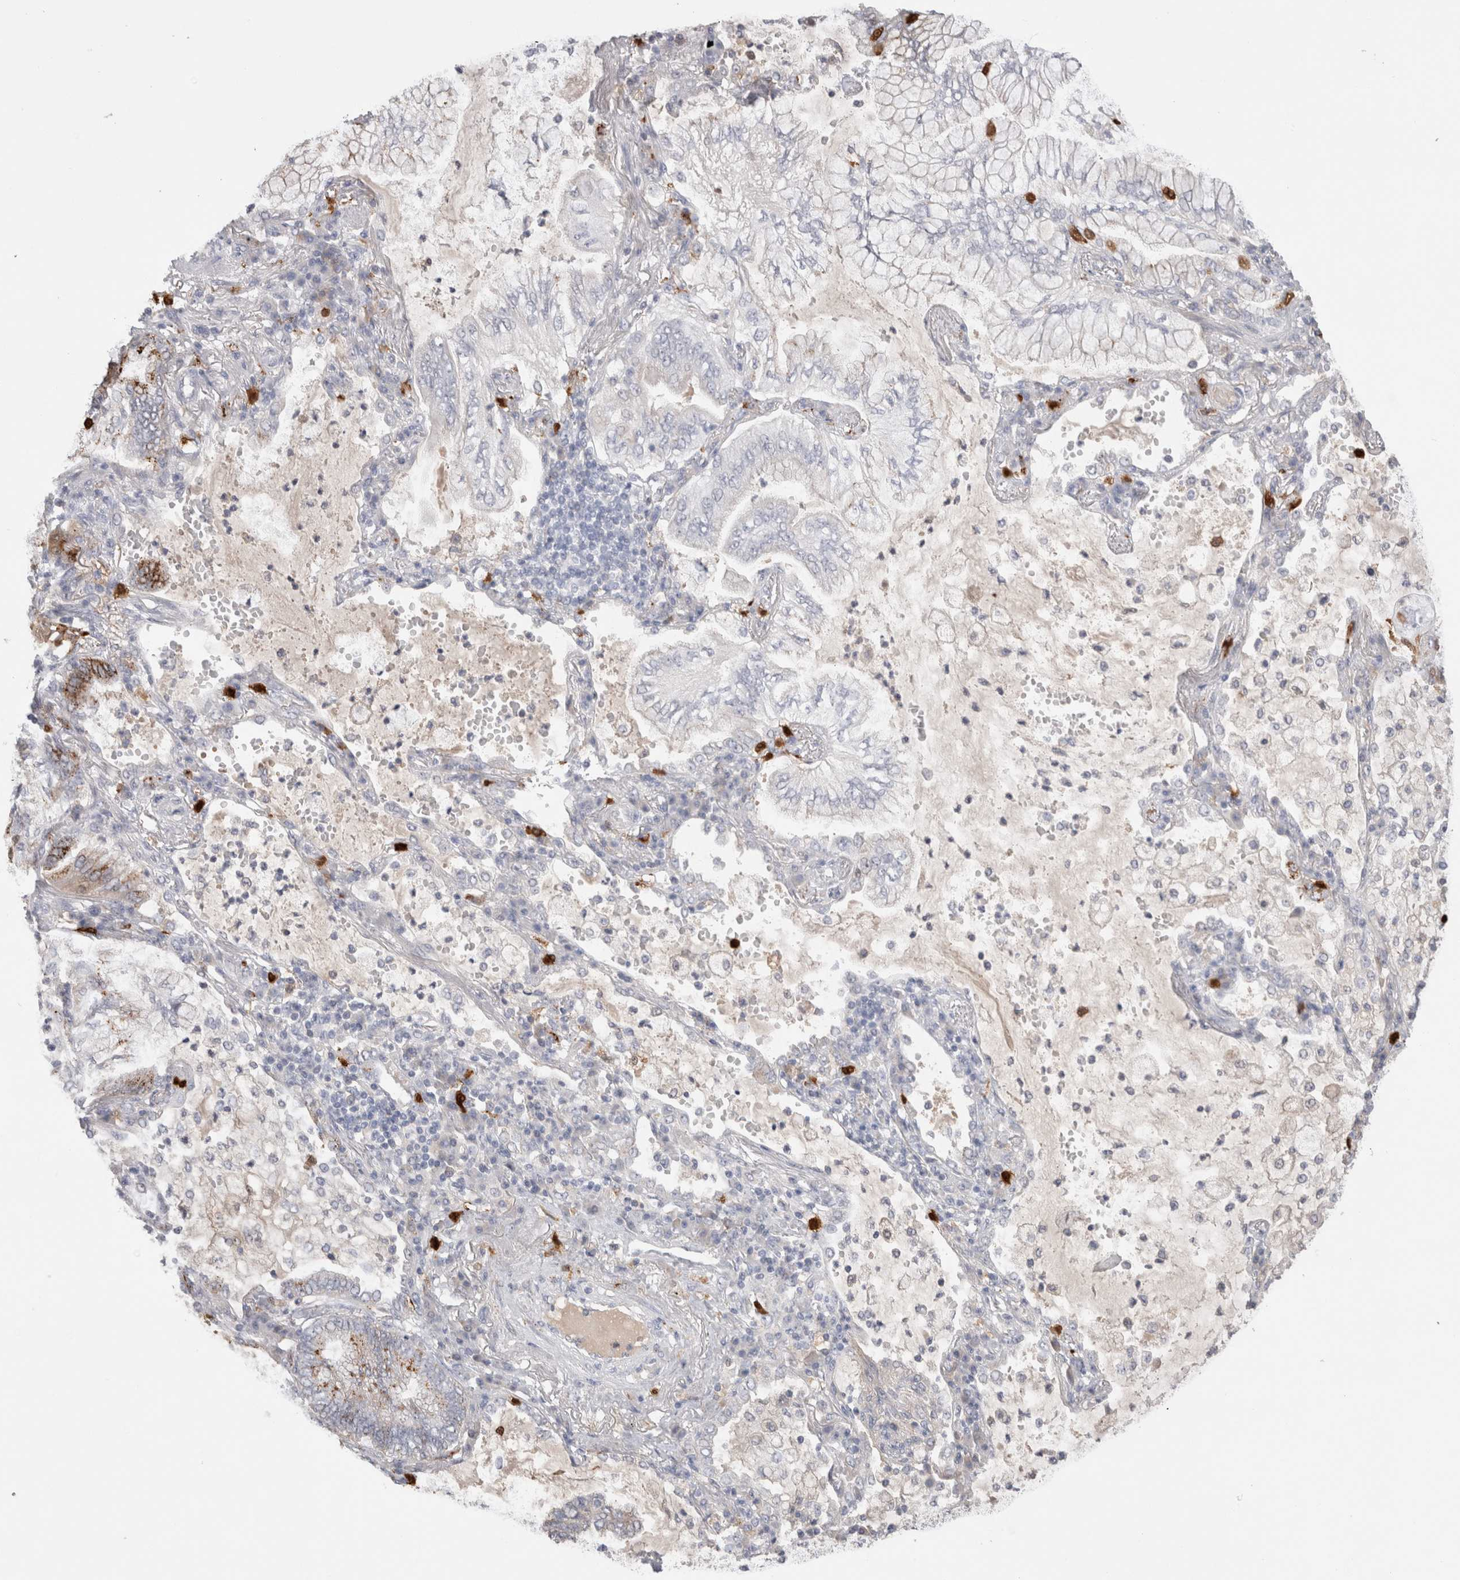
{"staining": {"intensity": "negative", "quantity": "none", "location": "none"}, "tissue": "lung cancer", "cell_type": "Tumor cells", "image_type": "cancer", "snomed": [{"axis": "morphology", "description": "Adenocarcinoma, NOS"}, {"axis": "topography", "description": "Lung"}], "caption": "IHC micrograph of lung adenocarcinoma stained for a protein (brown), which exhibits no positivity in tumor cells.", "gene": "HPGDS", "patient": {"sex": "female", "age": 70}}